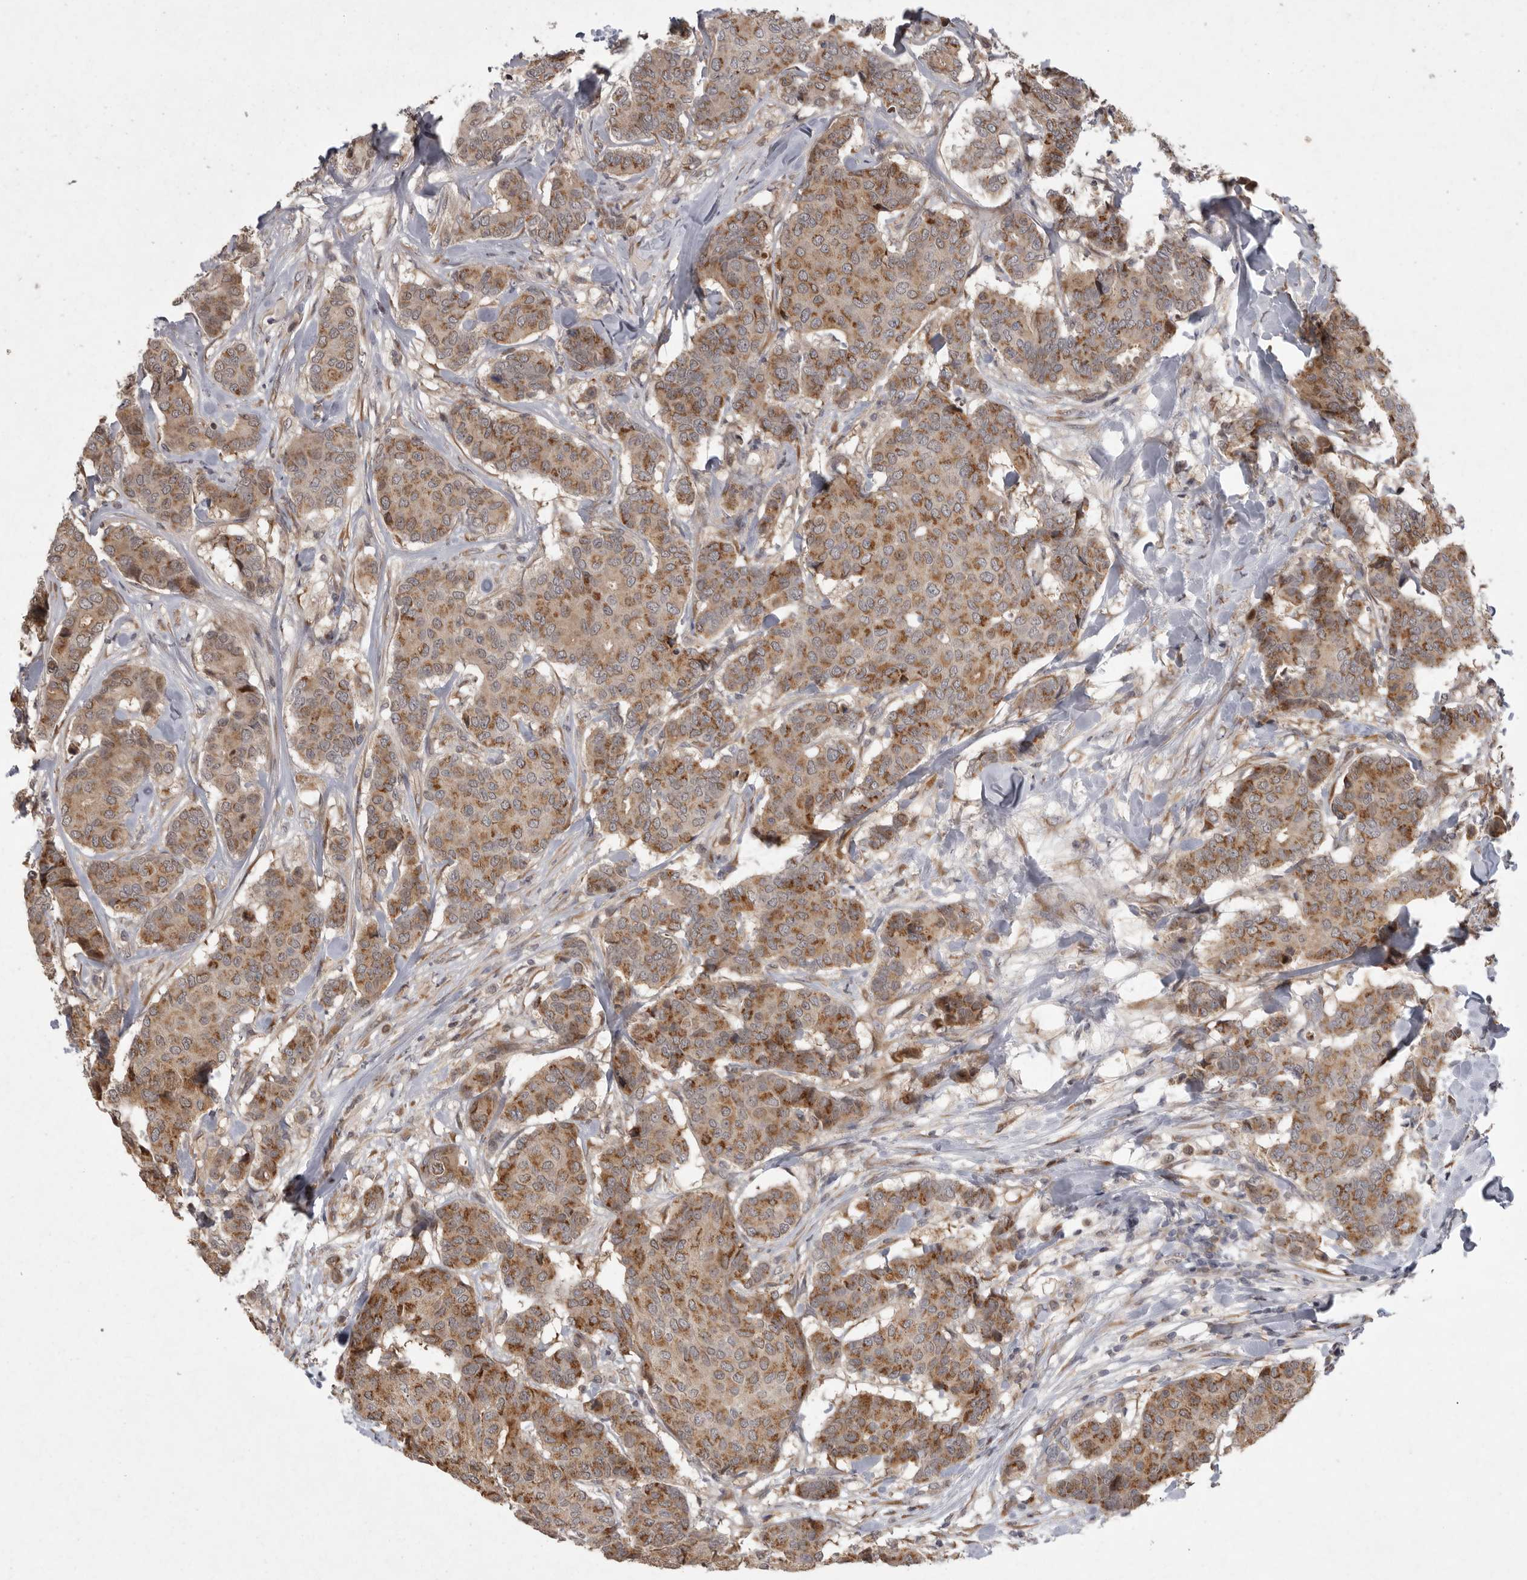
{"staining": {"intensity": "moderate", "quantity": ">75%", "location": "cytoplasmic/membranous"}, "tissue": "breast cancer", "cell_type": "Tumor cells", "image_type": "cancer", "snomed": [{"axis": "morphology", "description": "Duct carcinoma"}, {"axis": "topography", "description": "Breast"}], "caption": "This is an image of immunohistochemistry (IHC) staining of breast cancer, which shows moderate staining in the cytoplasmic/membranous of tumor cells.", "gene": "MAN2A1", "patient": {"sex": "female", "age": 75}}